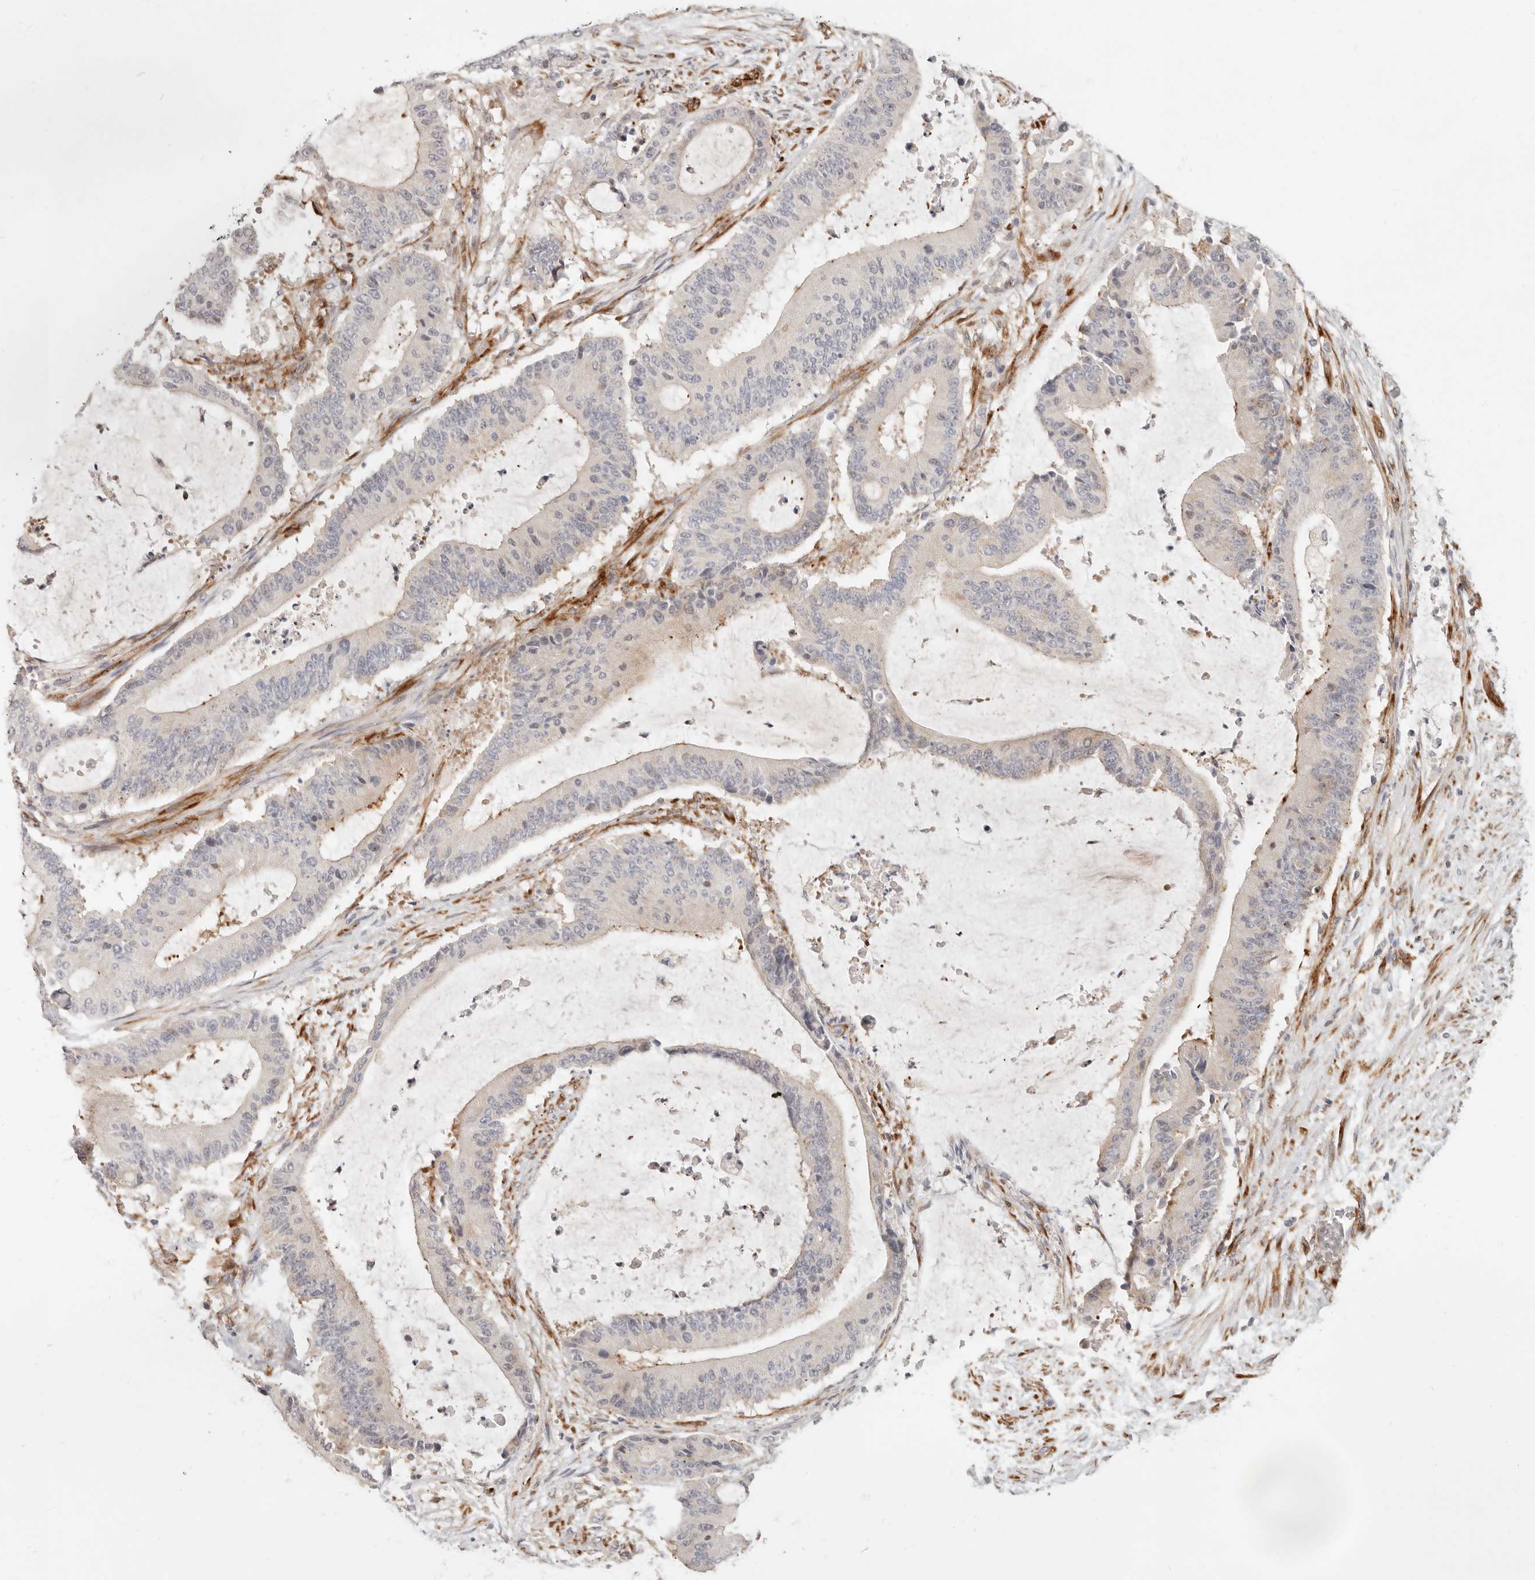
{"staining": {"intensity": "weak", "quantity": "<25%", "location": "cytoplasmic/membranous"}, "tissue": "liver cancer", "cell_type": "Tumor cells", "image_type": "cancer", "snomed": [{"axis": "morphology", "description": "Normal tissue, NOS"}, {"axis": "morphology", "description": "Cholangiocarcinoma"}, {"axis": "topography", "description": "Liver"}, {"axis": "topography", "description": "Peripheral nerve tissue"}], "caption": "This is a histopathology image of immunohistochemistry (IHC) staining of cholangiocarcinoma (liver), which shows no positivity in tumor cells.", "gene": "SASS6", "patient": {"sex": "female", "age": 73}}